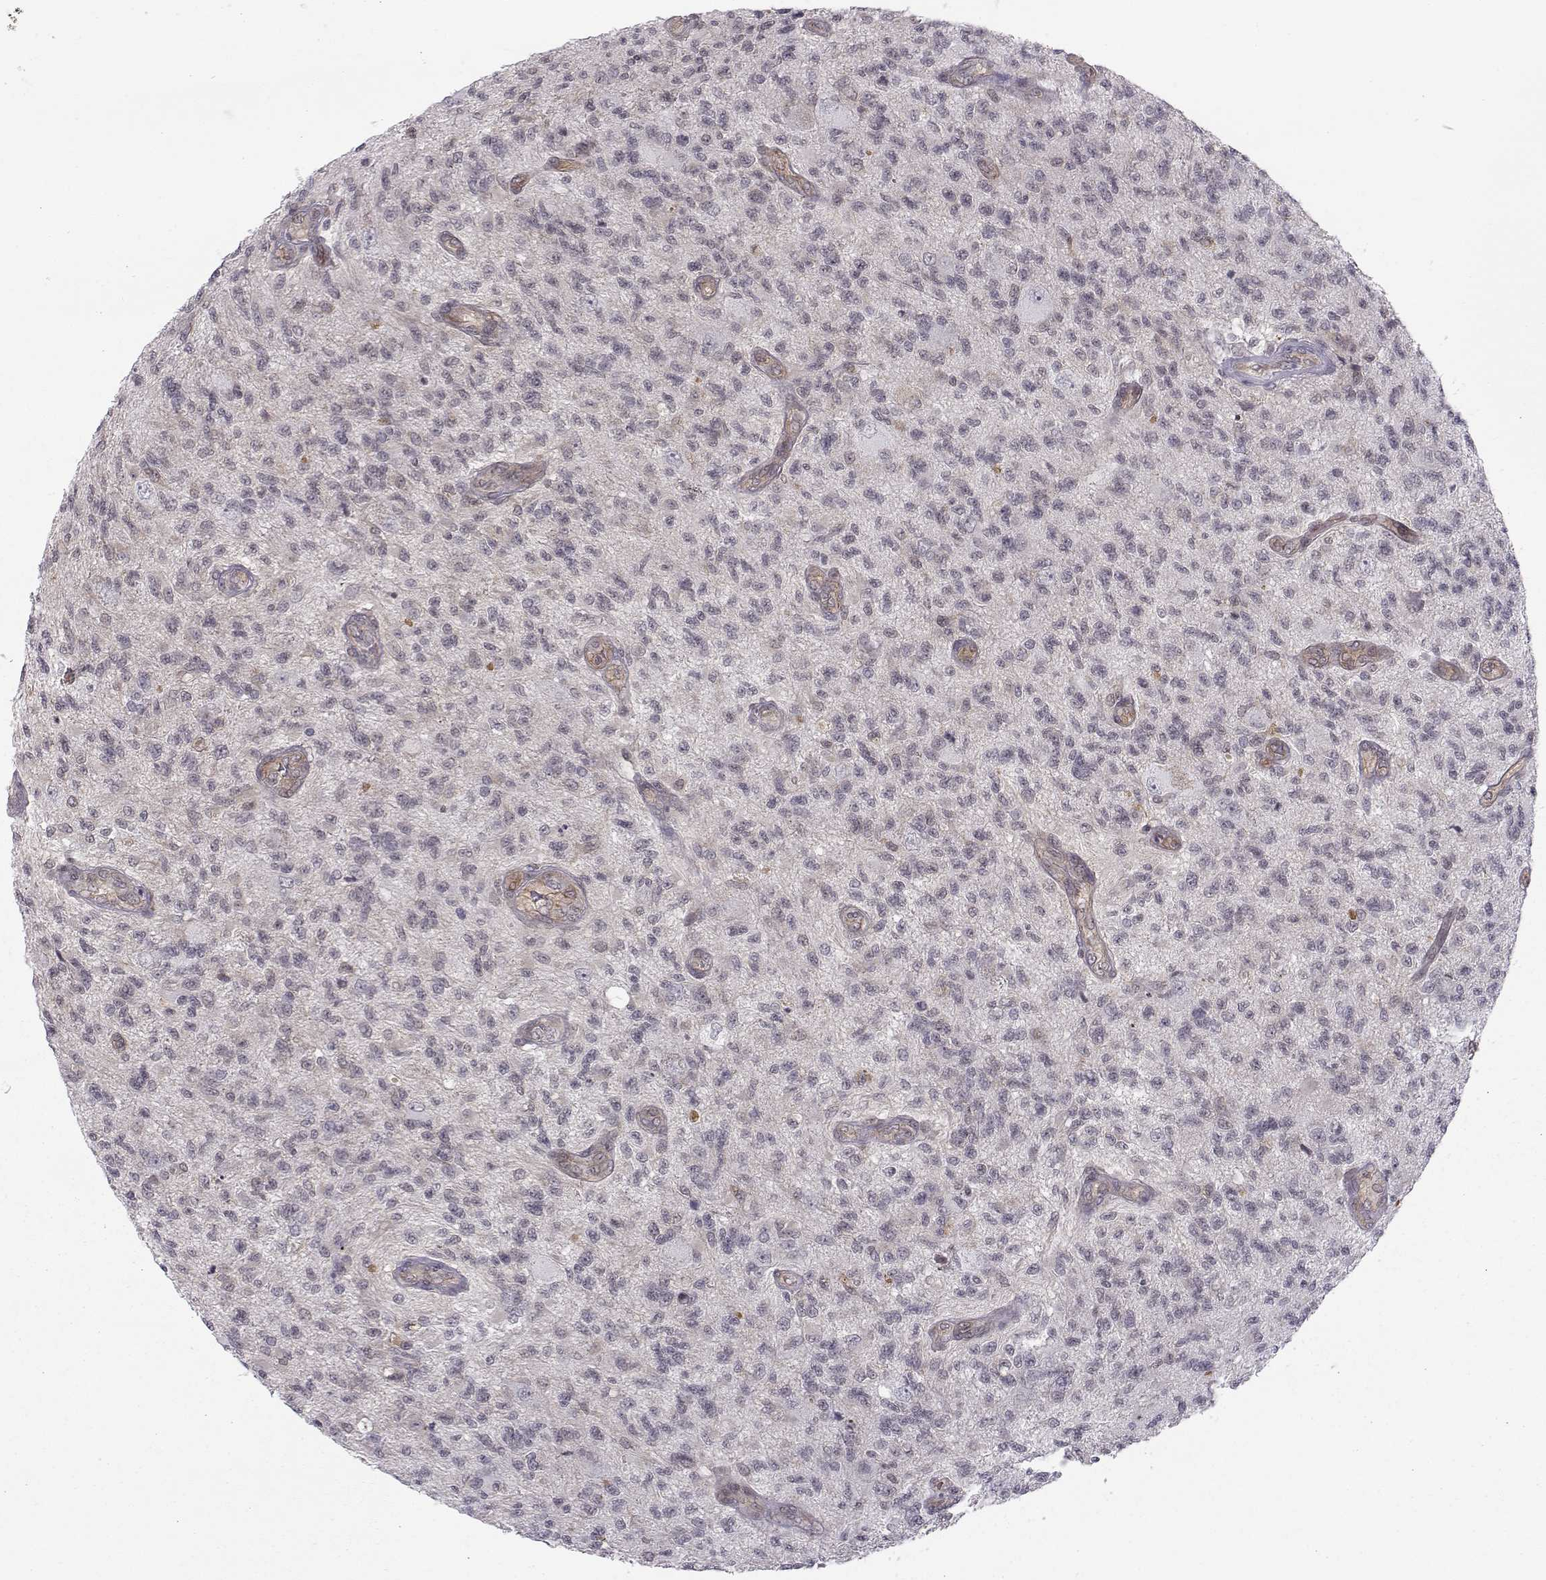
{"staining": {"intensity": "negative", "quantity": "none", "location": "none"}, "tissue": "glioma", "cell_type": "Tumor cells", "image_type": "cancer", "snomed": [{"axis": "morphology", "description": "Glioma, malignant, High grade"}, {"axis": "topography", "description": "Brain"}], "caption": "Protein analysis of high-grade glioma (malignant) shows no significant staining in tumor cells.", "gene": "KIF13B", "patient": {"sex": "male", "age": 56}}